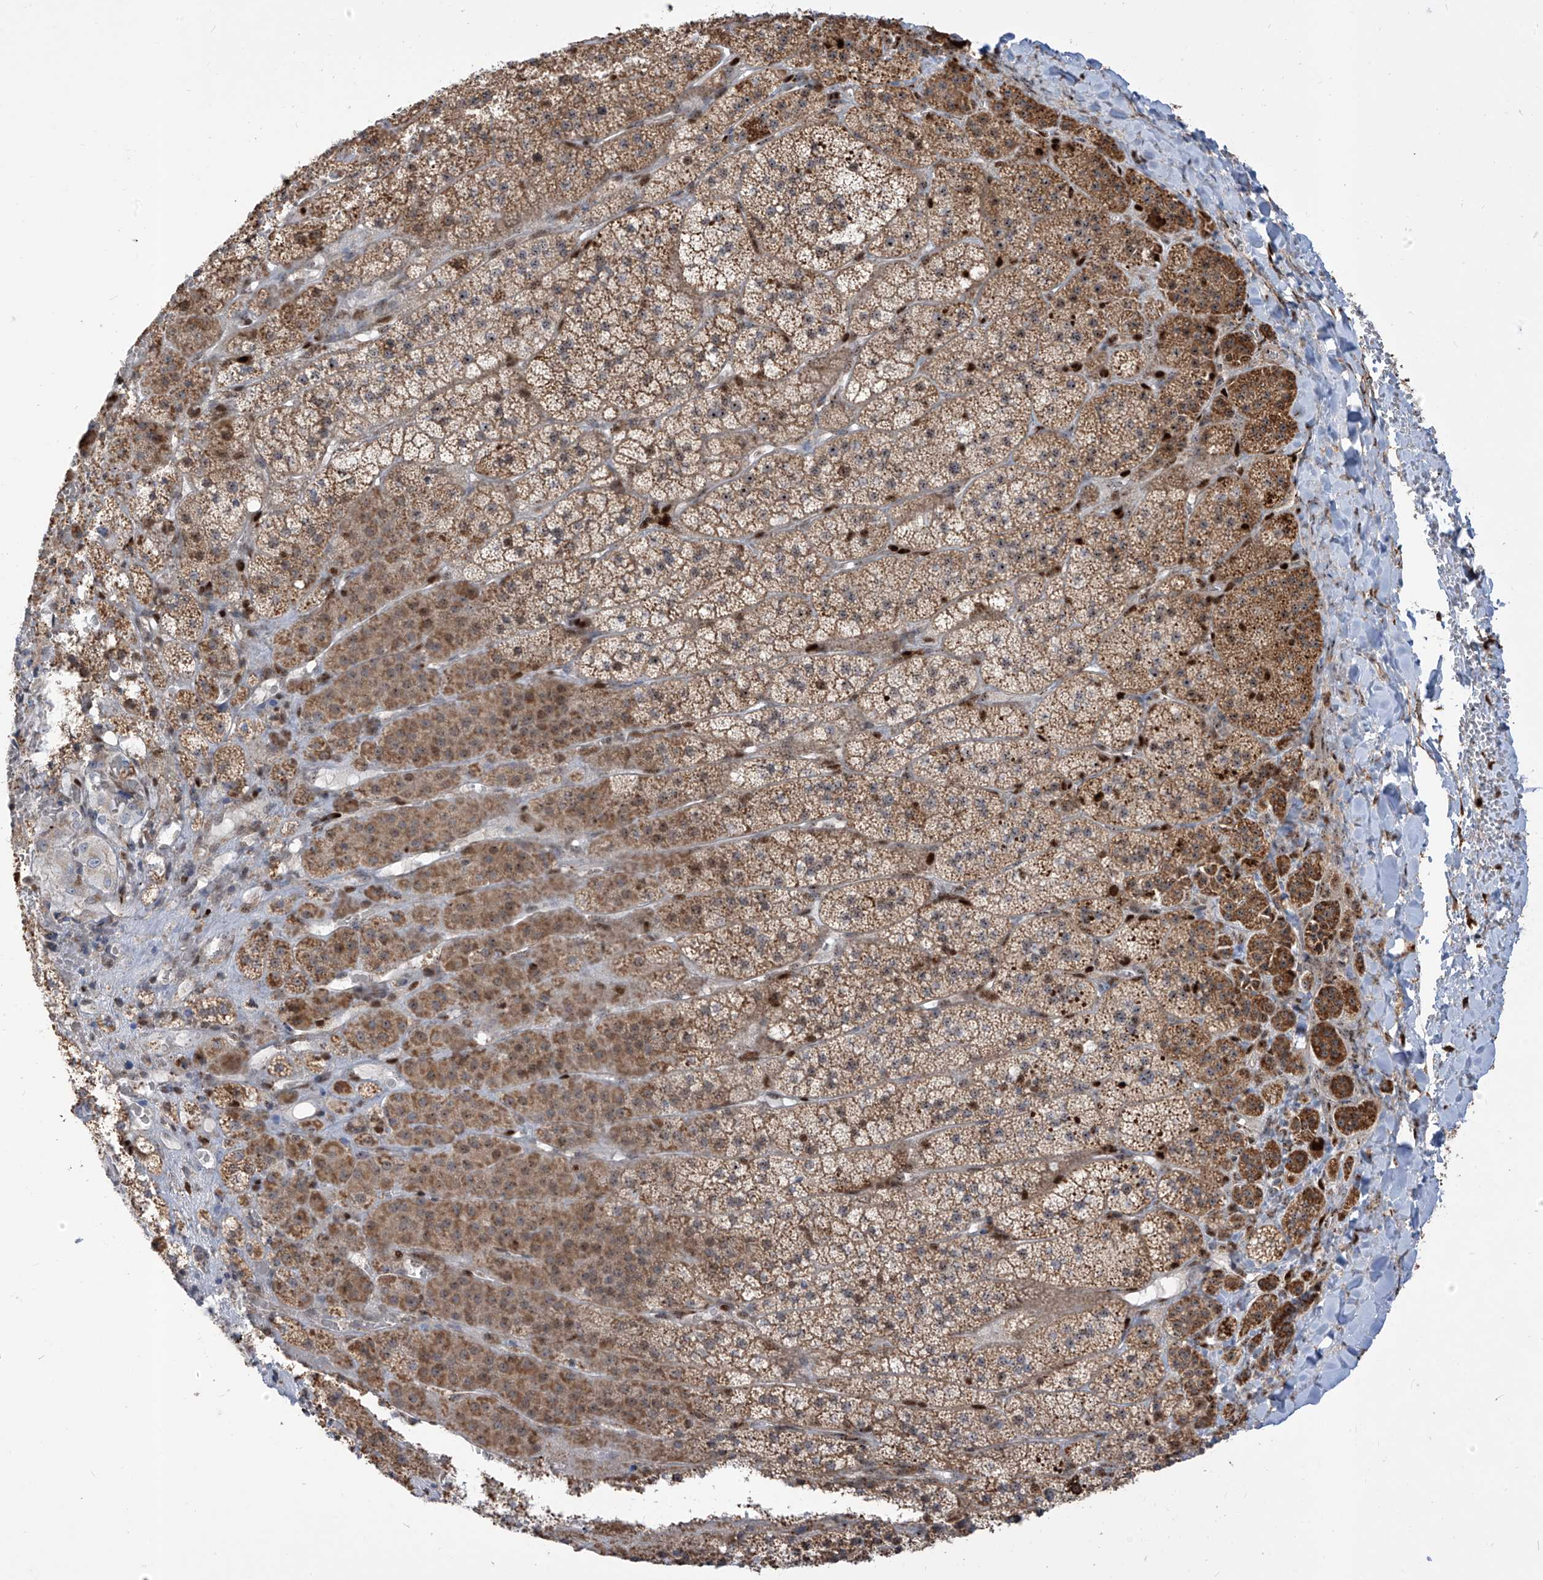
{"staining": {"intensity": "moderate", "quantity": ">75%", "location": "cytoplasmic/membranous"}, "tissue": "adrenal gland", "cell_type": "Glandular cells", "image_type": "normal", "snomed": [{"axis": "morphology", "description": "Normal tissue, NOS"}, {"axis": "topography", "description": "Adrenal gland"}], "caption": "Immunohistochemistry (IHC) of normal human adrenal gland reveals medium levels of moderate cytoplasmic/membranous expression in about >75% of glandular cells.", "gene": "ZBTB8A", "patient": {"sex": "female", "age": 44}}